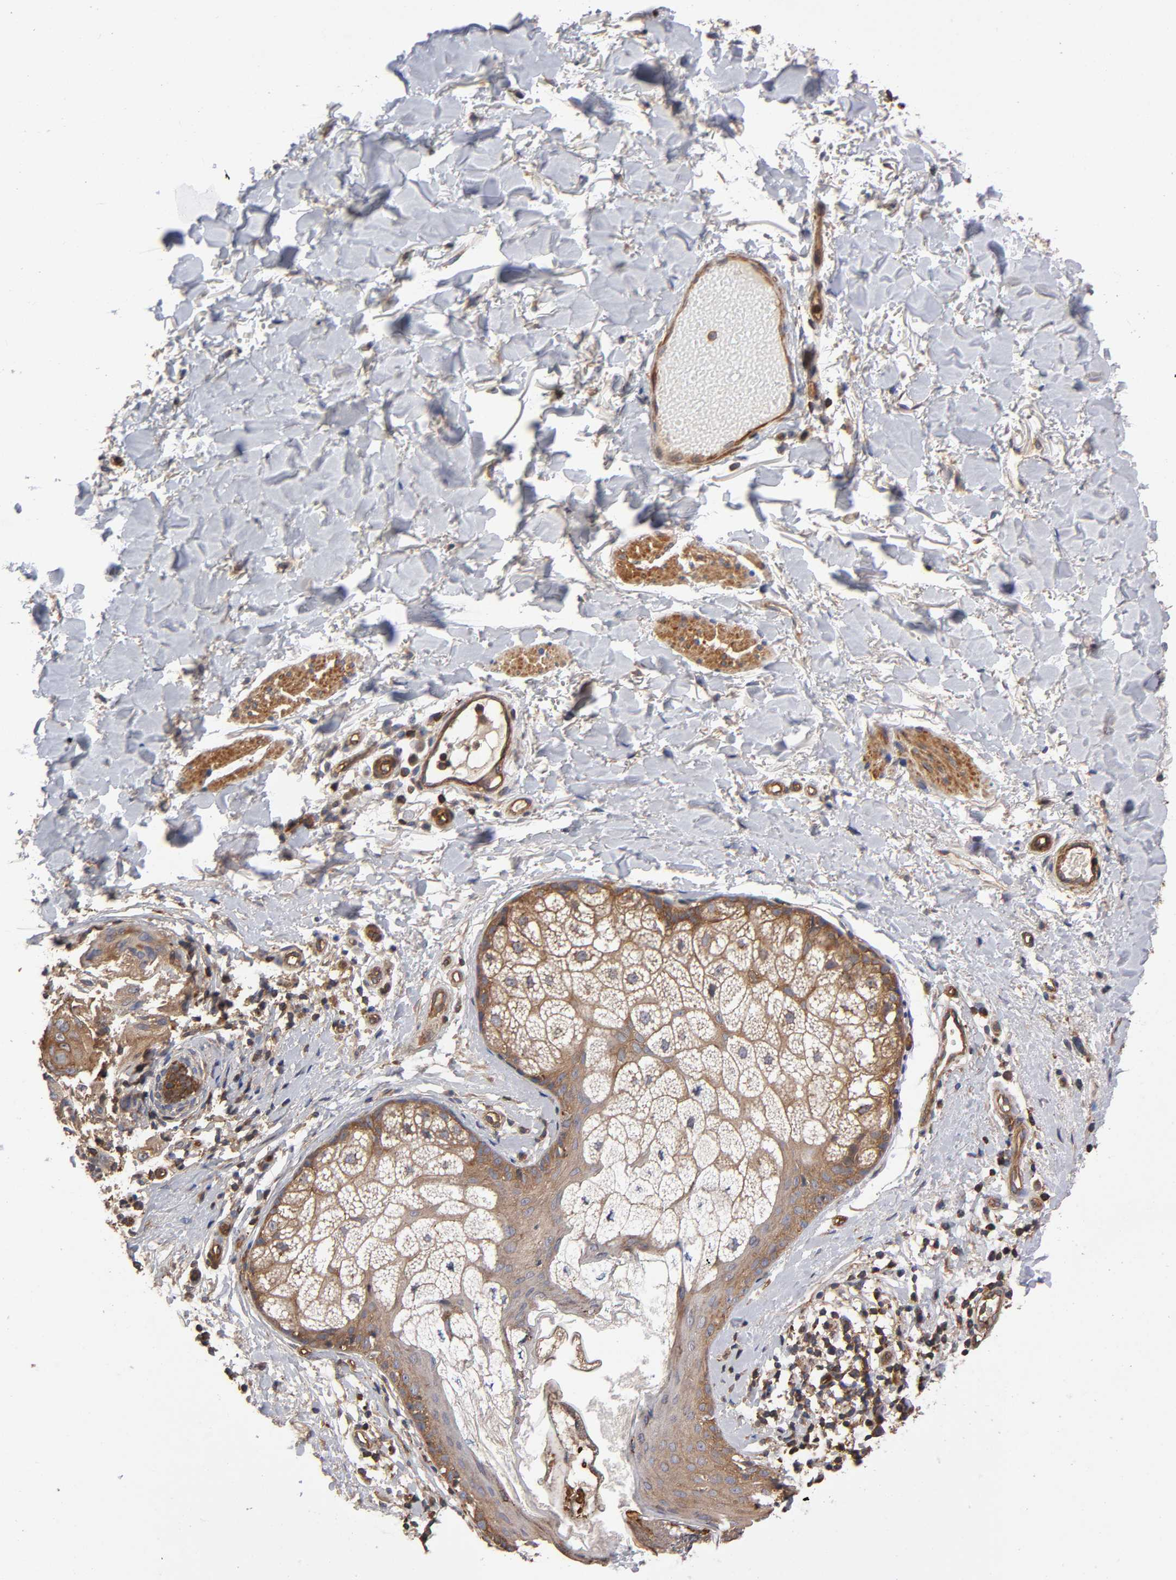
{"staining": {"intensity": "moderate", "quantity": ">75%", "location": "cytoplasmic/membranous"}, "tissue": "skin cancer", "cell_type": "Tumor cells", "image_type": "cancer", "snomed": [{"axis": "morphology", "description": "Fibrosis, NOS"}, {"axis": "morphology", "description": "Basal cell carcinoma"}, {"axis": "topography", "description": "Skin"}], "caption": "Skin cancer (basal cell carcinoma) was stained to show a protein in brown. There is medium levels of moderate cytoplasmic/membranous expression in about >75% of tumor cells. Immunohistochemistry (ihc) stains the protein in brown and the nuclei are stained blue.", "gene": "LAMTOR2", "patient": {"sex": "male", "age": 76}}